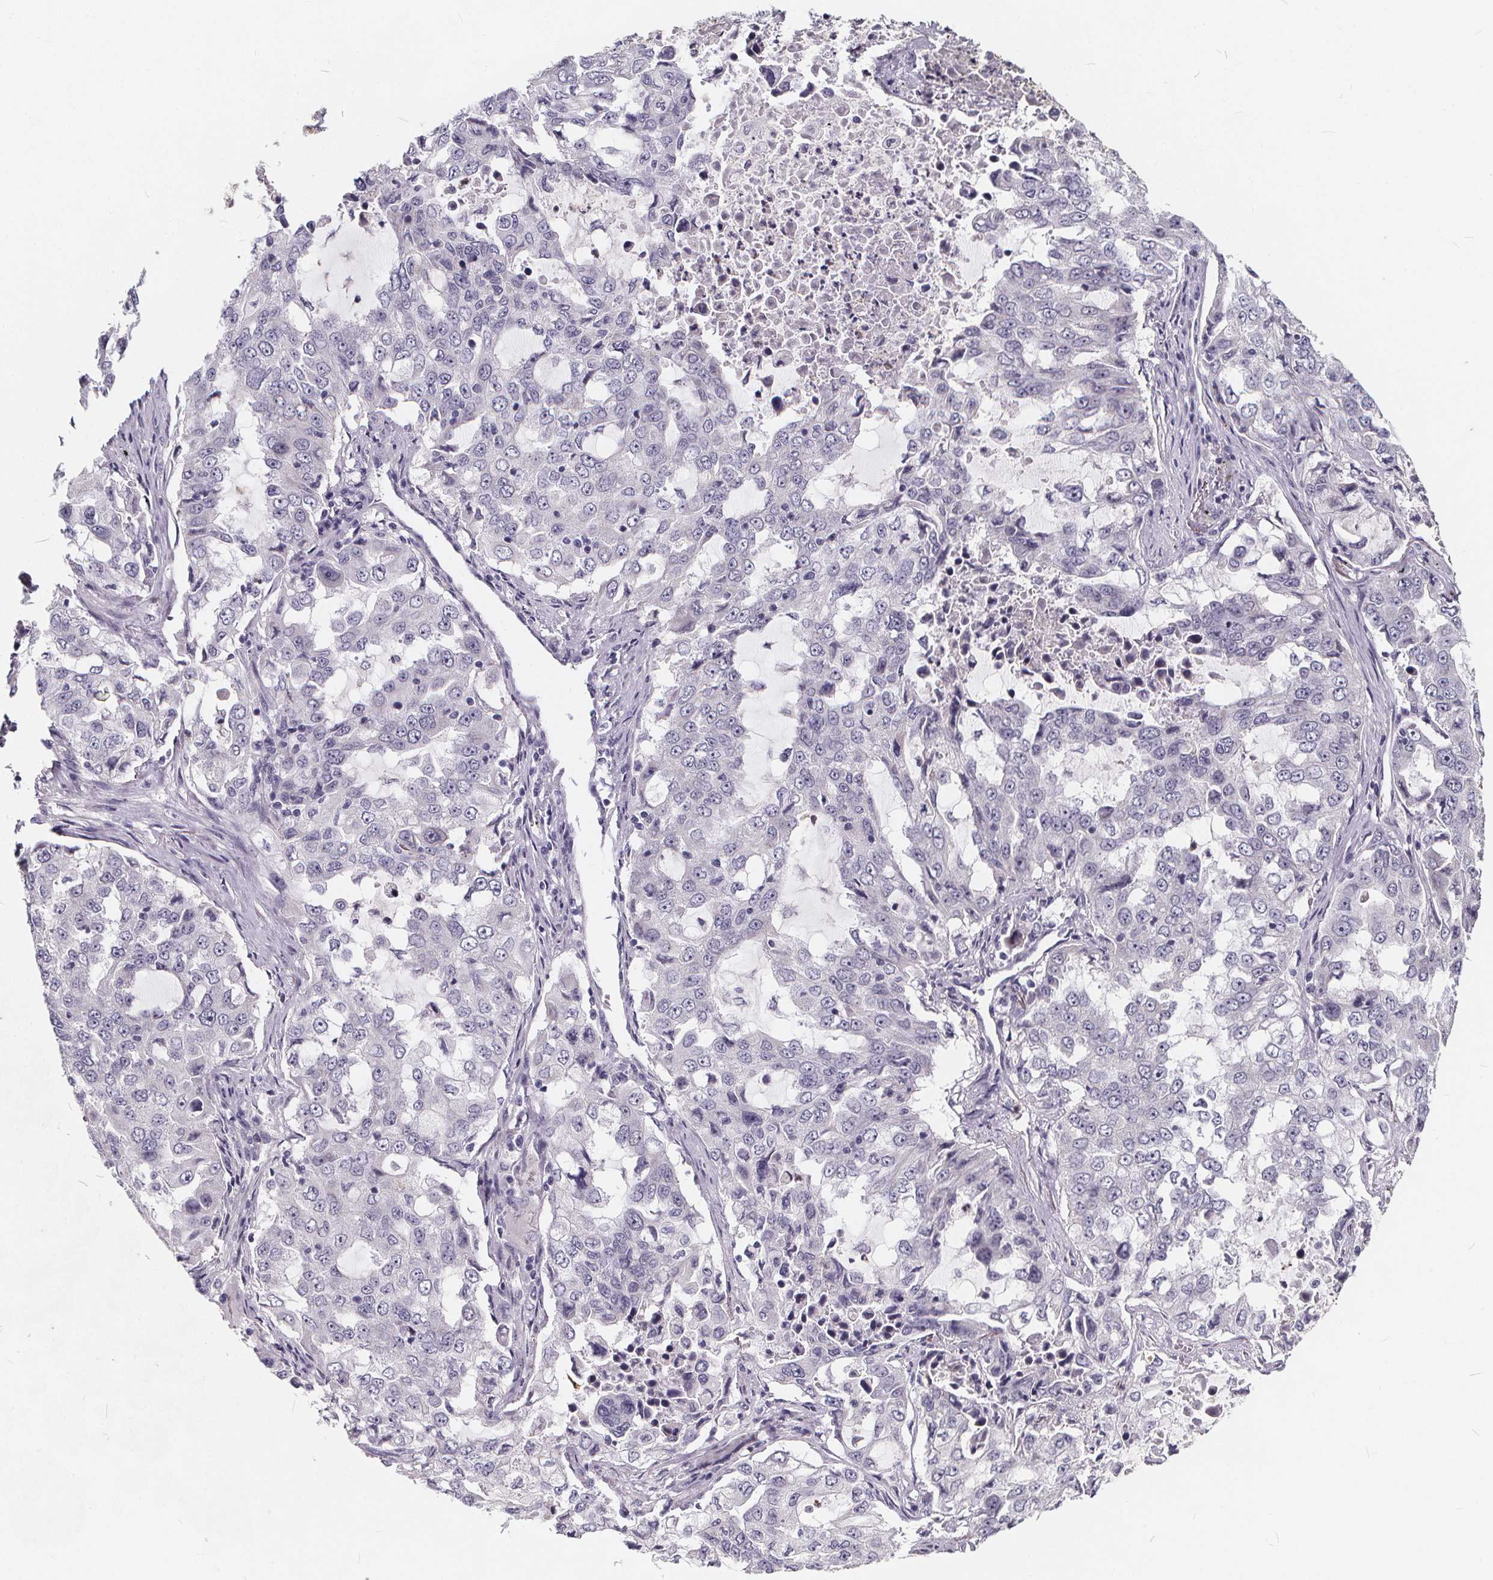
{"staining": {"intensity": "negative", "quantity": "none", "location": "none"}, "tissue": "lung cancer", "cell_type": "Tumor cells", "image_type": "cancer", "snomed": [{"axis": "morphology", "description": "Adenocarcinoma, NOS"}, {"axis": "topography", "description": "Lung"}], "caption": "This is an IHC histopathology image of human lung adenocarcinoma. There is no expression in tumor cells.", "gene": "SPEF2", "patient": {"sex": "female", "age": 61}}